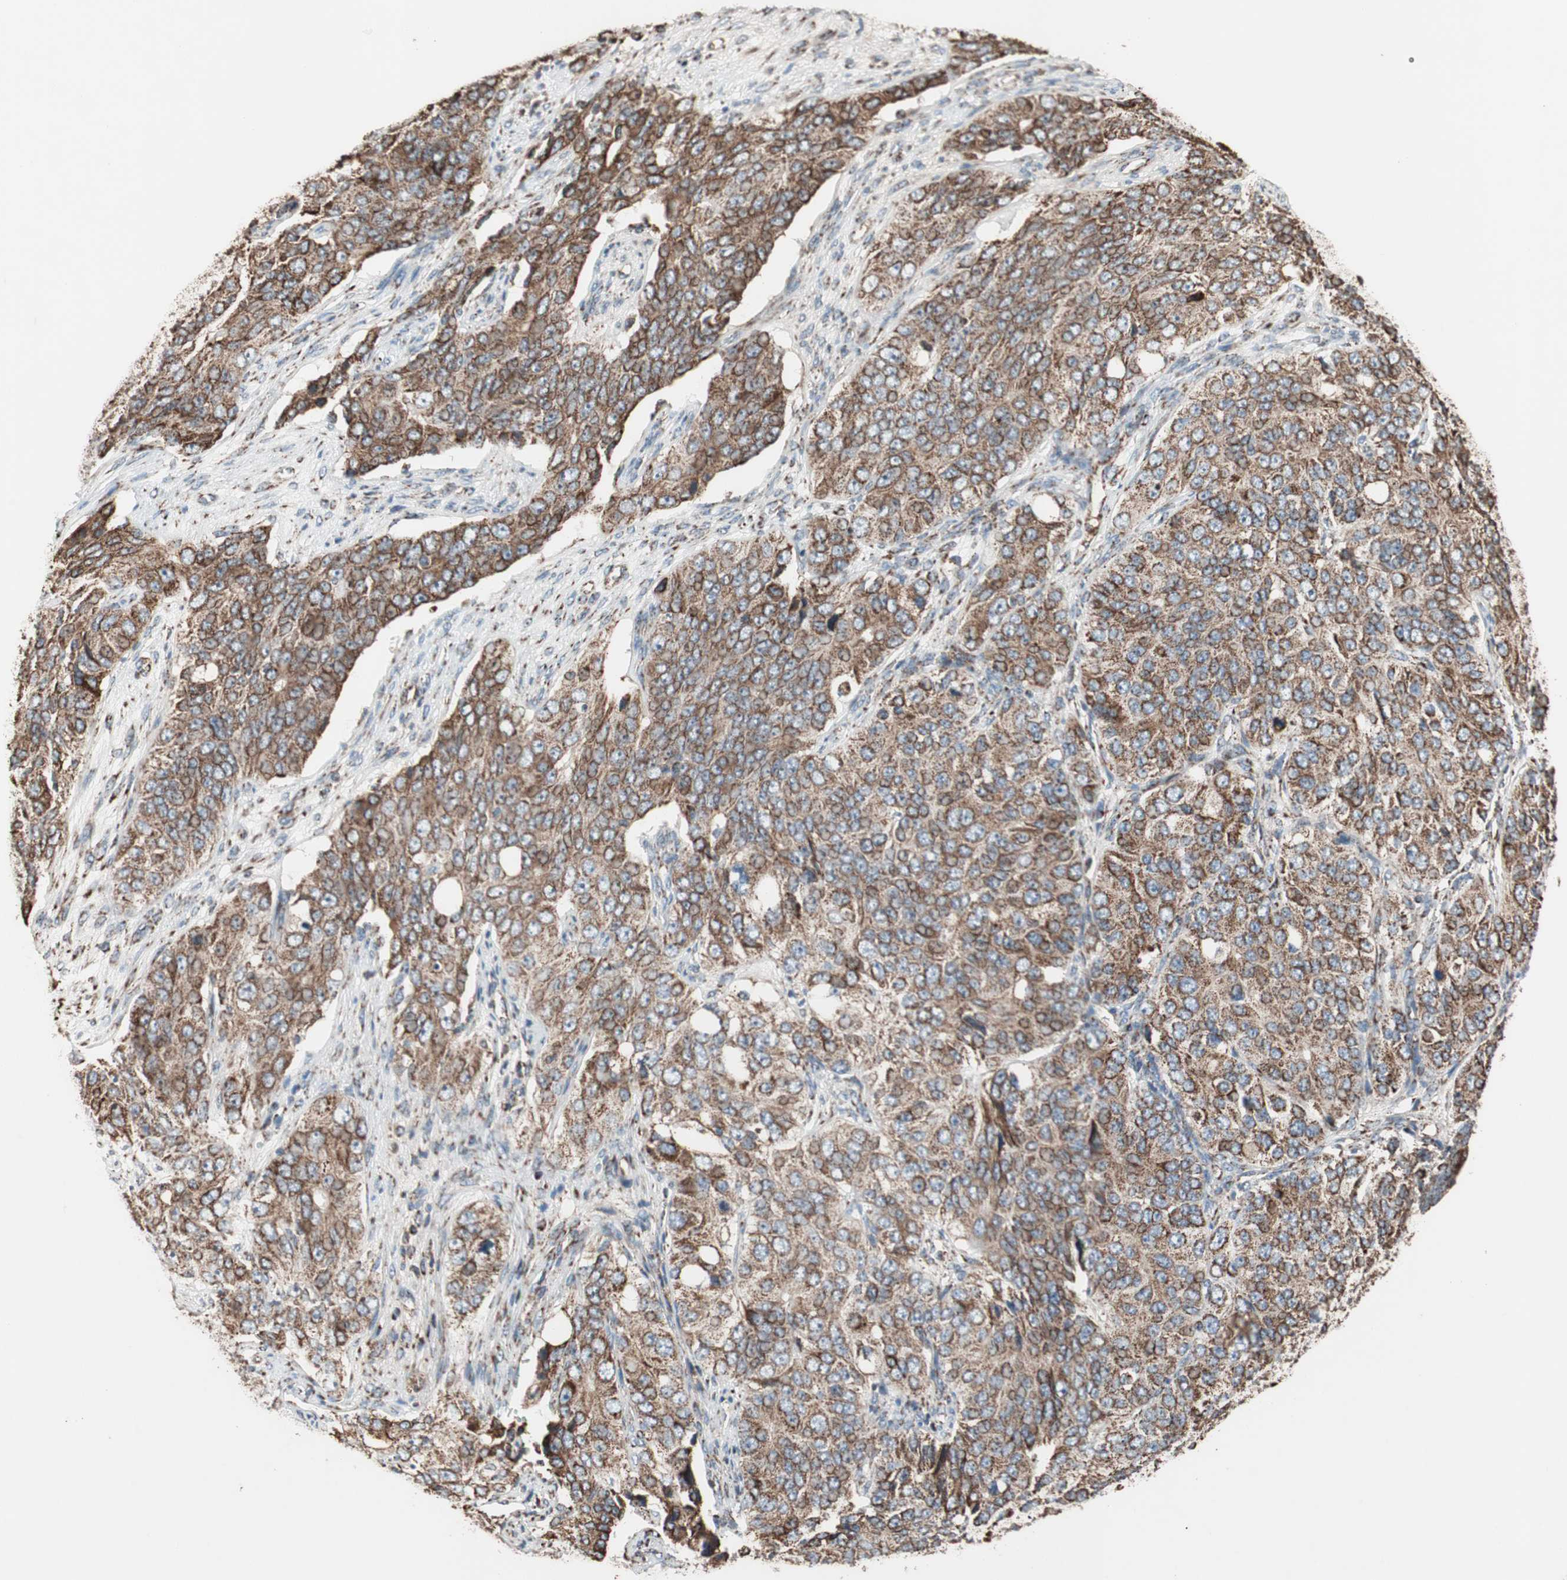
{"staining": {"intensity": "strong", "quantity": ">75%", "location": "cytoplasmic/membranous"}, "tissue": "ovarian cancer", "cell_type": "Tumor cells", "image_type": "cancer", "snomed": [{"axis": "morphology", "description": "Carcinoma, endometroid"}, {"axis": "topography", "description": "Ovary"}], "caption": "The micrograph displays immunohistochemical staining of ovarian cancer (endometroid carcinoma). There is strong cytoplasmic/membranous staining is appreciated in approximately >75% of tumor cells. (Brightfield microscopy of DAB IHC at high magnification).", "gene": "PCSK4", "patient": {"sex": "female", "age": 51}}